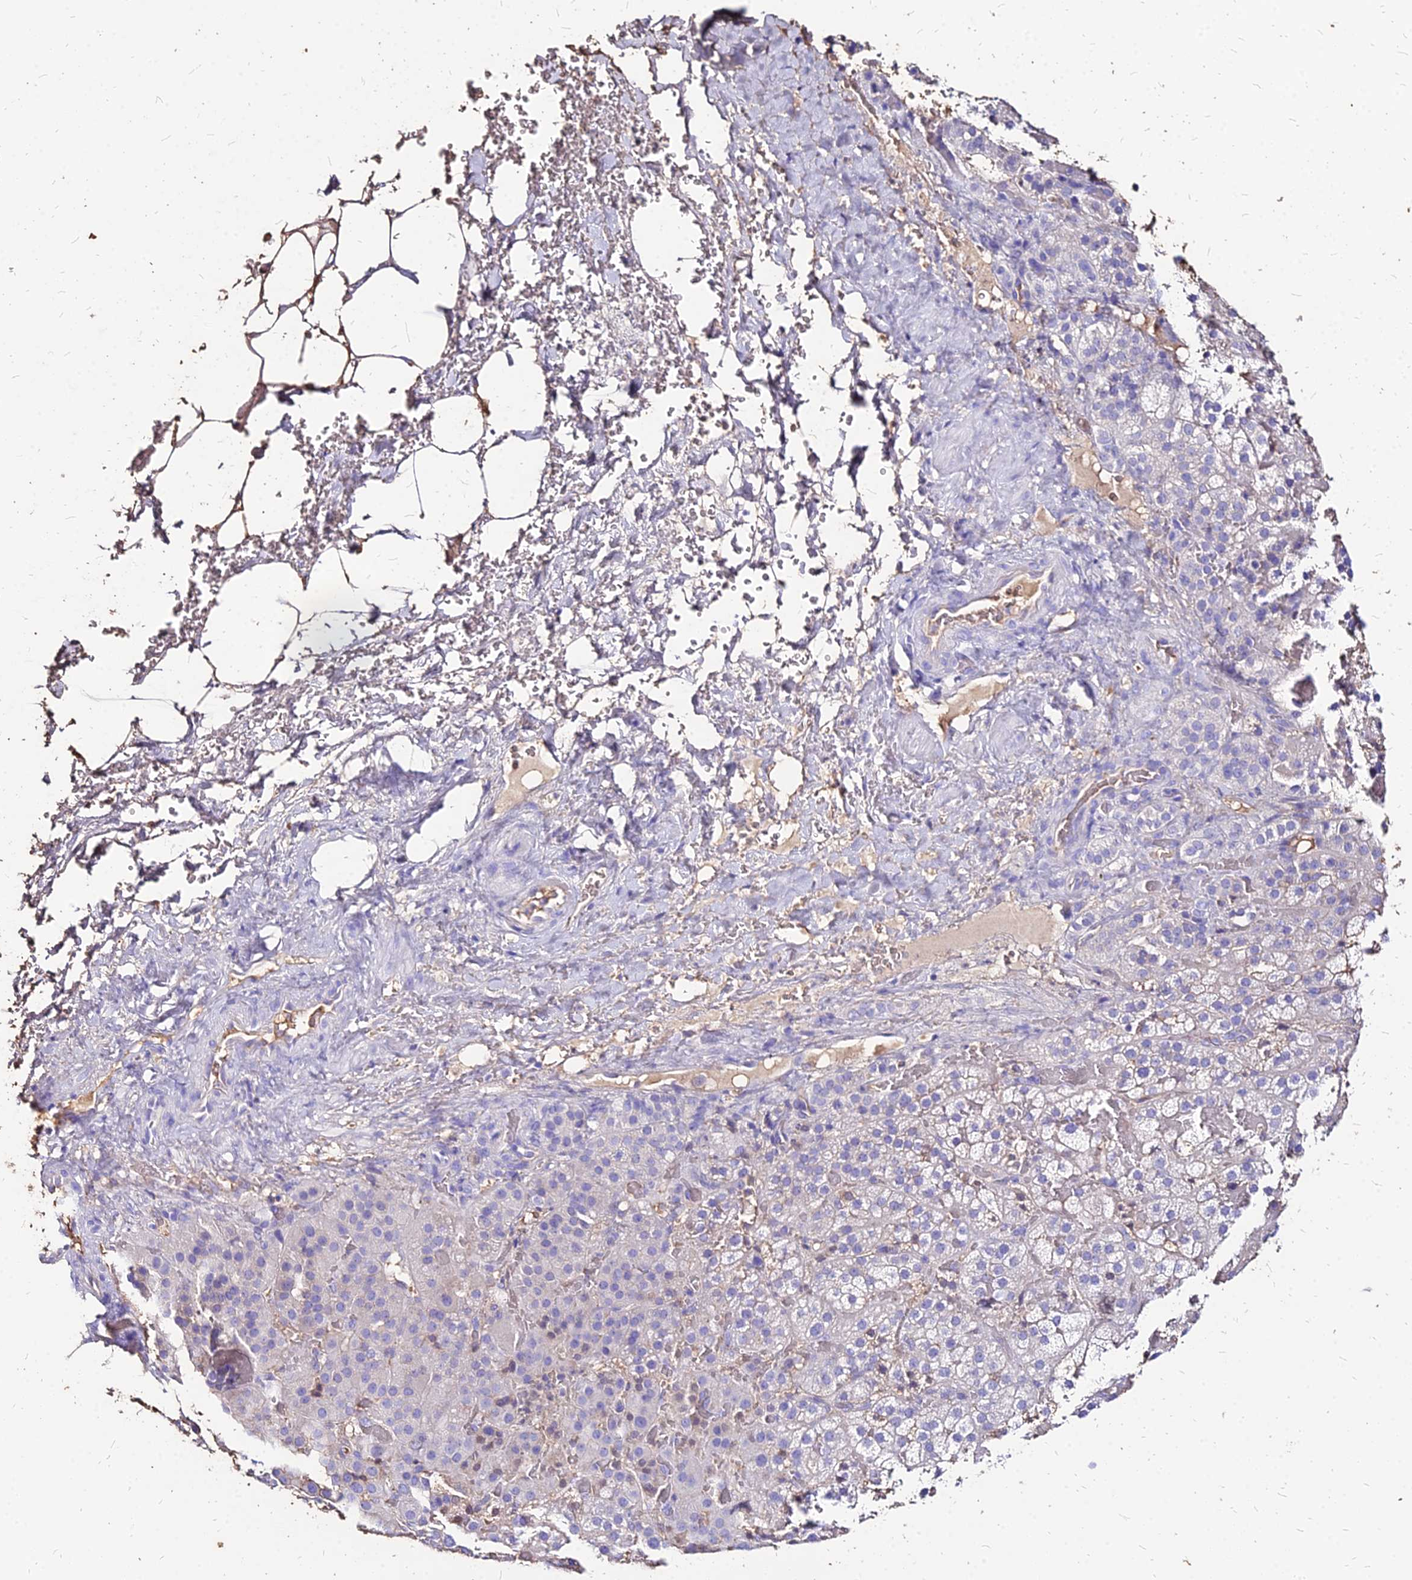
{"staining": {"intensity": "negative", "quantity": "none", "location": "none"}, "tissue": "adrenal gland", "cell_type": "Glandular cells", "image_type": "normal", "snomed": [{"axis": "morphology", "description": "Normal tissue, NOS"}, {"axis": "topography", "description": "Adrenal gland"}], "caption": "There is no significant staining in glandular cells of adrenal gland. (Stains: DAB (3,3'-diaminobenzidine) immunohistochemistry (IHC) with hematoxylin counter stain, Microscopy: brightfield microscopy at high magnification).", "gene": "NME5", "patient": {"sex": "male", "age": 57}}